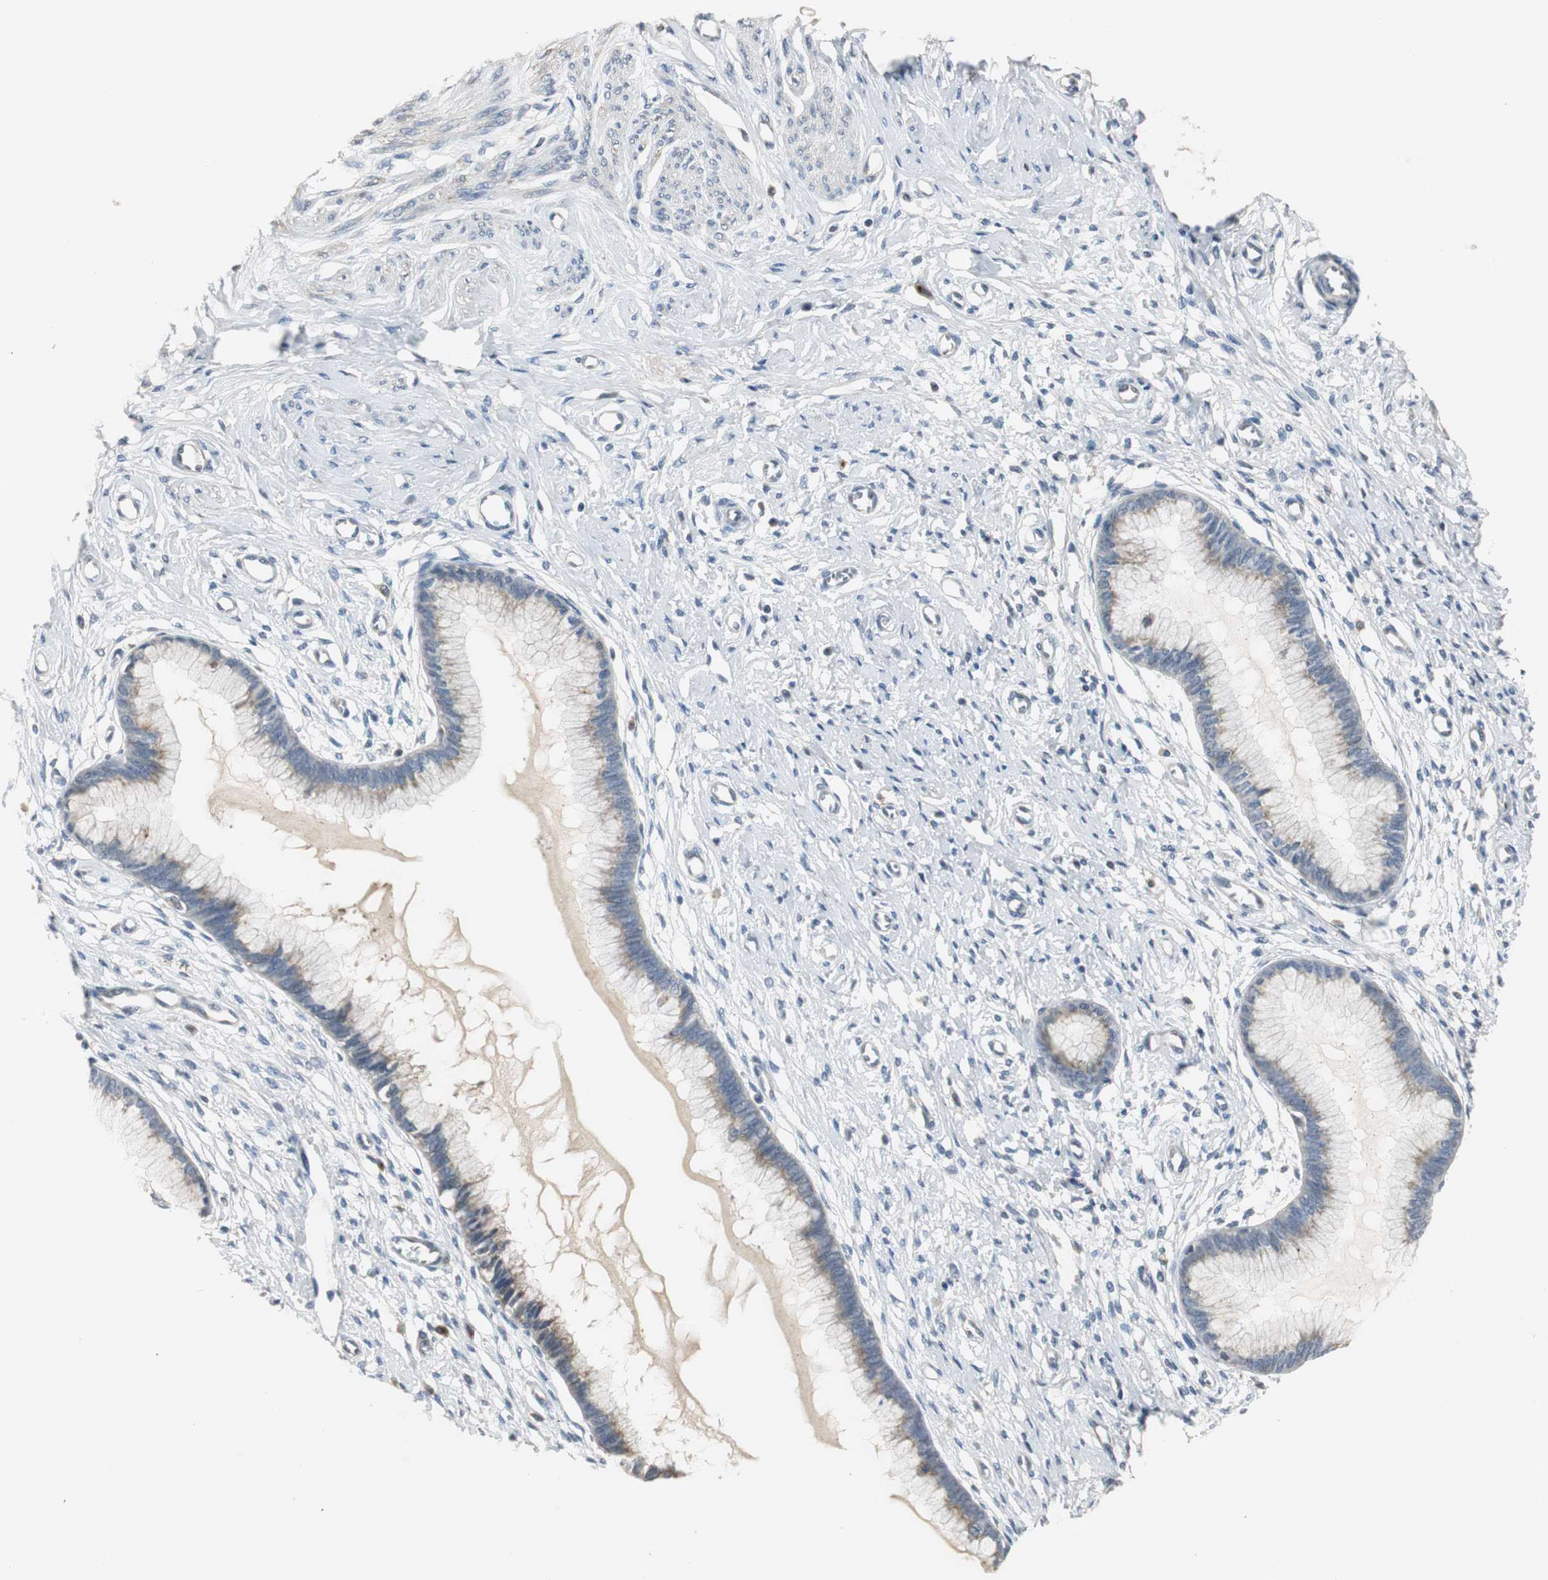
{"staining": {"intensity": "weak", "quantity": "25%-75%", "location": "cytoplasmic/membranous"}, "tissue": "cervix", "cell_type": "Glandular cells", "image_type": "normal", "snomed": [{"axis": "morphology", "description": "Normal tissue, NOS"}, {"axis": "topography", "description": "Cervix"}], "caption": "Immunohistochemical staining of unremarkable cervix demonstrates low levels of weak cytoplasmic/membranous expression in approximately 25%-75% of glandular cells.", "gene": "JTB", "patient": {"sex": "female", "age": 55}}